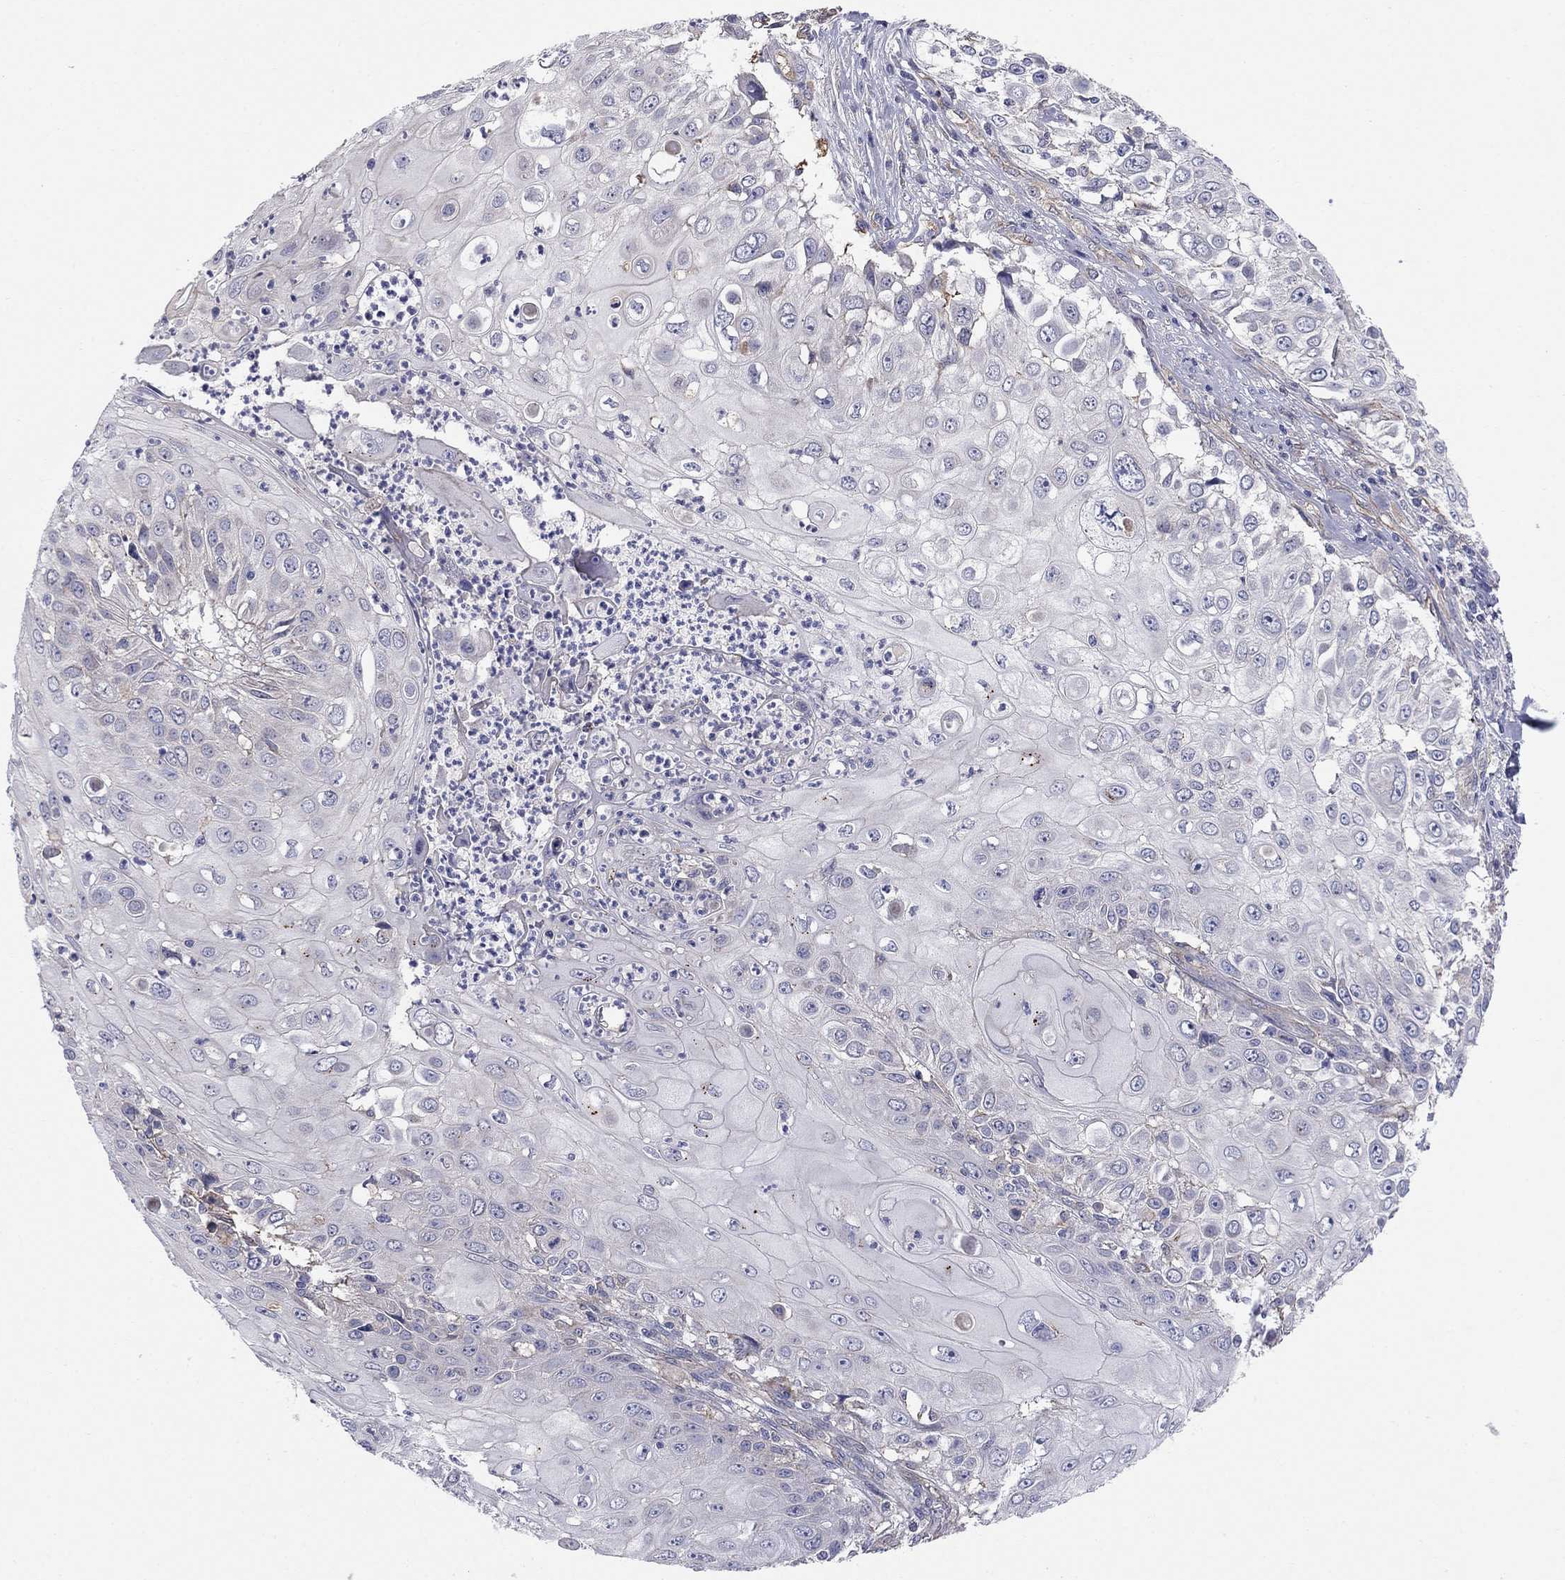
{"staining": {"intensity": "negative", "quantity": "none", "location": "none"}, "tissue": "urothelial cancer", "cell_type": "Tumor cells", "image_type": "cancer", "snomed": [{"axis": "morphology", "description": "Urothelial carcinoma, High grade"}, {"axis": "topography", "description": "Urinary bladder"}], "caption": "Immunohistochemistry (IHC) micrograph of human high-grade urothelial carcinoma stained for a protein (brown), which shows no staining in tumor cells.", "gene": "EMP2", "patient": {"sex": "female", "age": 79}}